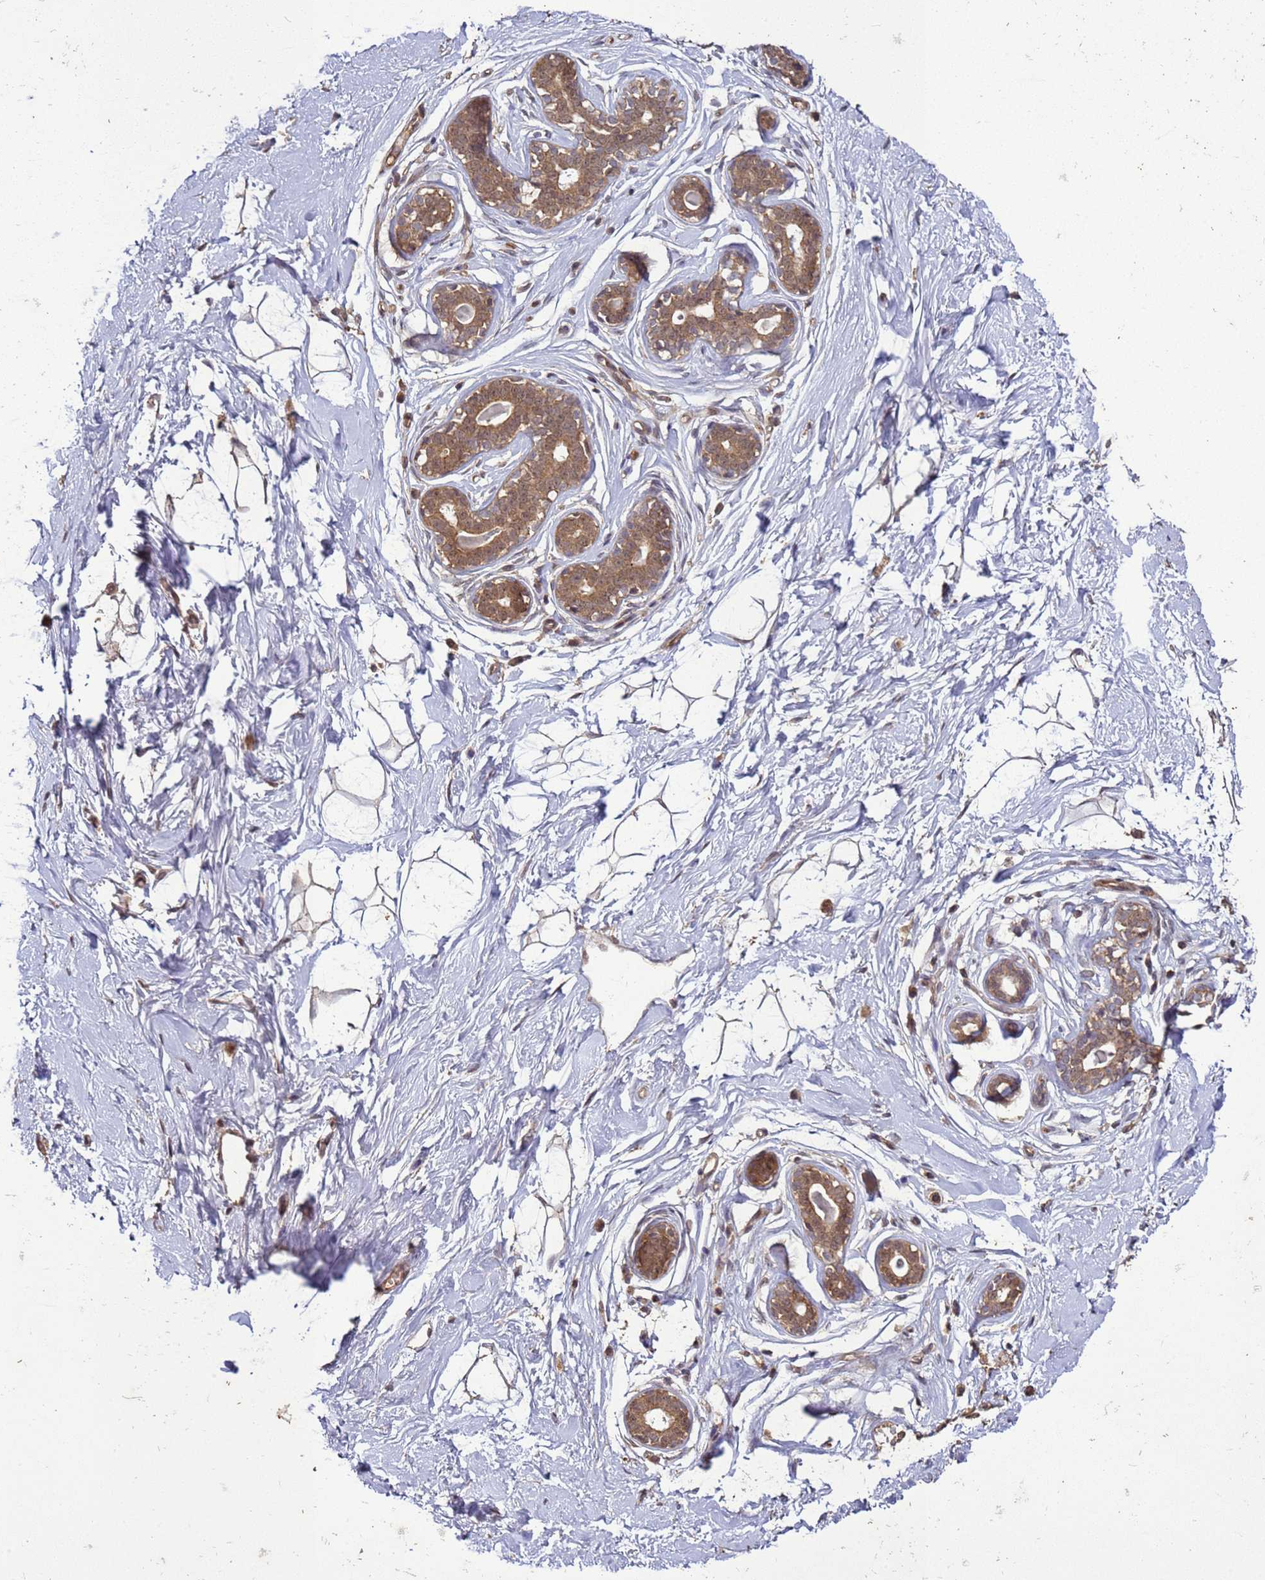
{"staining": {"intensity": "moderate", "quantity": "<25%", "location": "cytoplasmic/membranous"}, "tissue": "breast", "cell_type": "Adipocytes", "image_type": "normal", "snomed": [{"axis": "morphology", "description": "Normal tissue, NOS"}, {"axis": "morphology", "description": "Adenoma, NOS"}, {"axis": "topography", "description": "Breast"}], "caption": "A high-resolution photomicrograph shows IHC staining of unremarkable breast, which displays moderate cytoplasmic/membranous expression in approximately <25% of adipocytes.", "gene": "CRBN", "patient": {"sex": "female", "age": 23}}